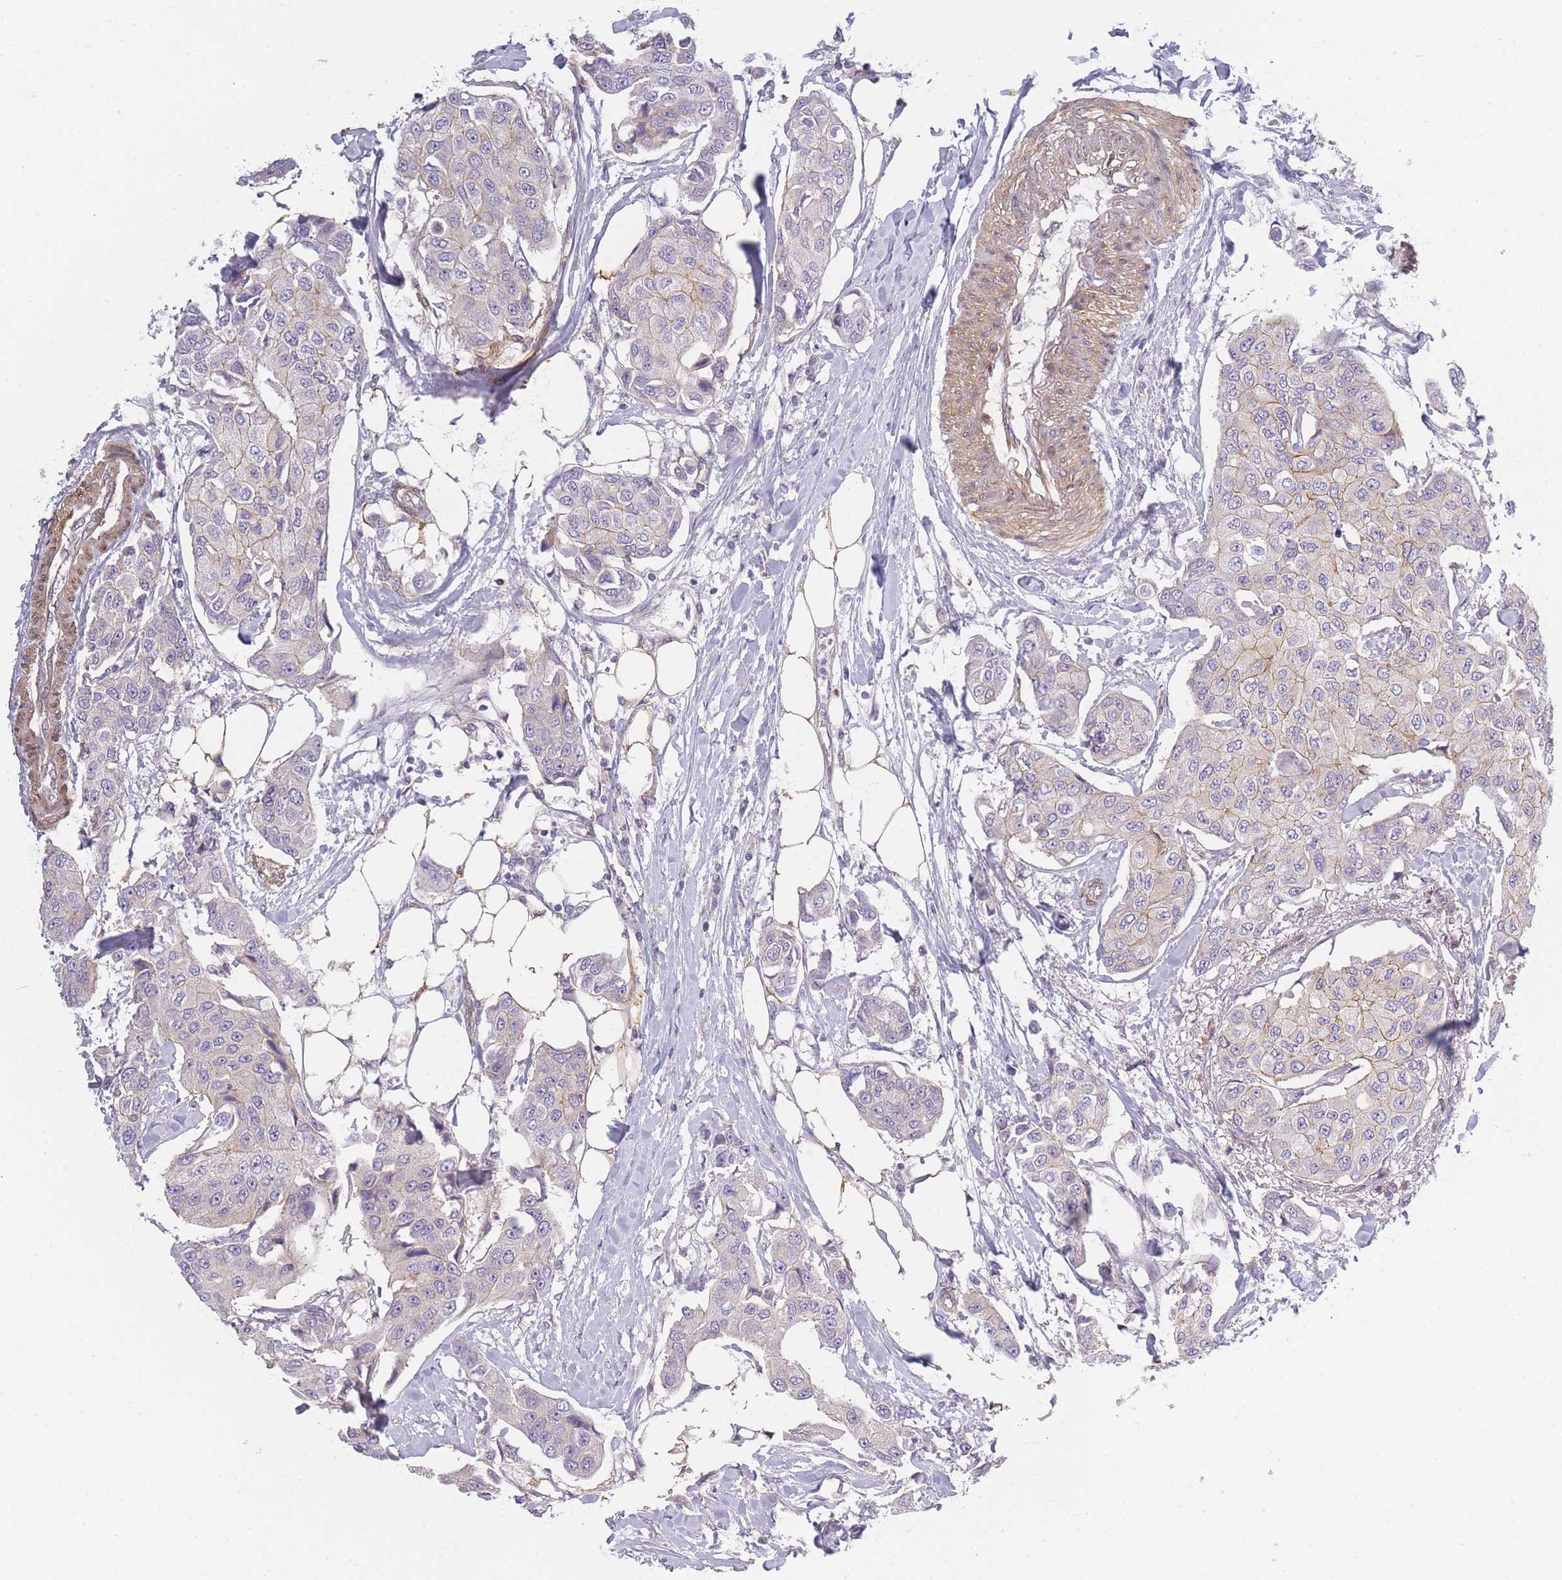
{"staining": {"intensity": "weak", "quantity": "<25%", "location": "cytoplasmic/membranous"}, "tissue": "breast cancer", "cell_type": "Tumor cells", "image_type": "cancer", "snomed": [{"axis": "morphology", "description": "Duct carcinoma"}, {"axis": "topography", "description": "Breast"}], "caption": "Immunohistochemical staining of breast cancer displays no significant staining in tumor cells.", "gene": "SLC7A6", "patient": {"sex": "female", "age": 80}}